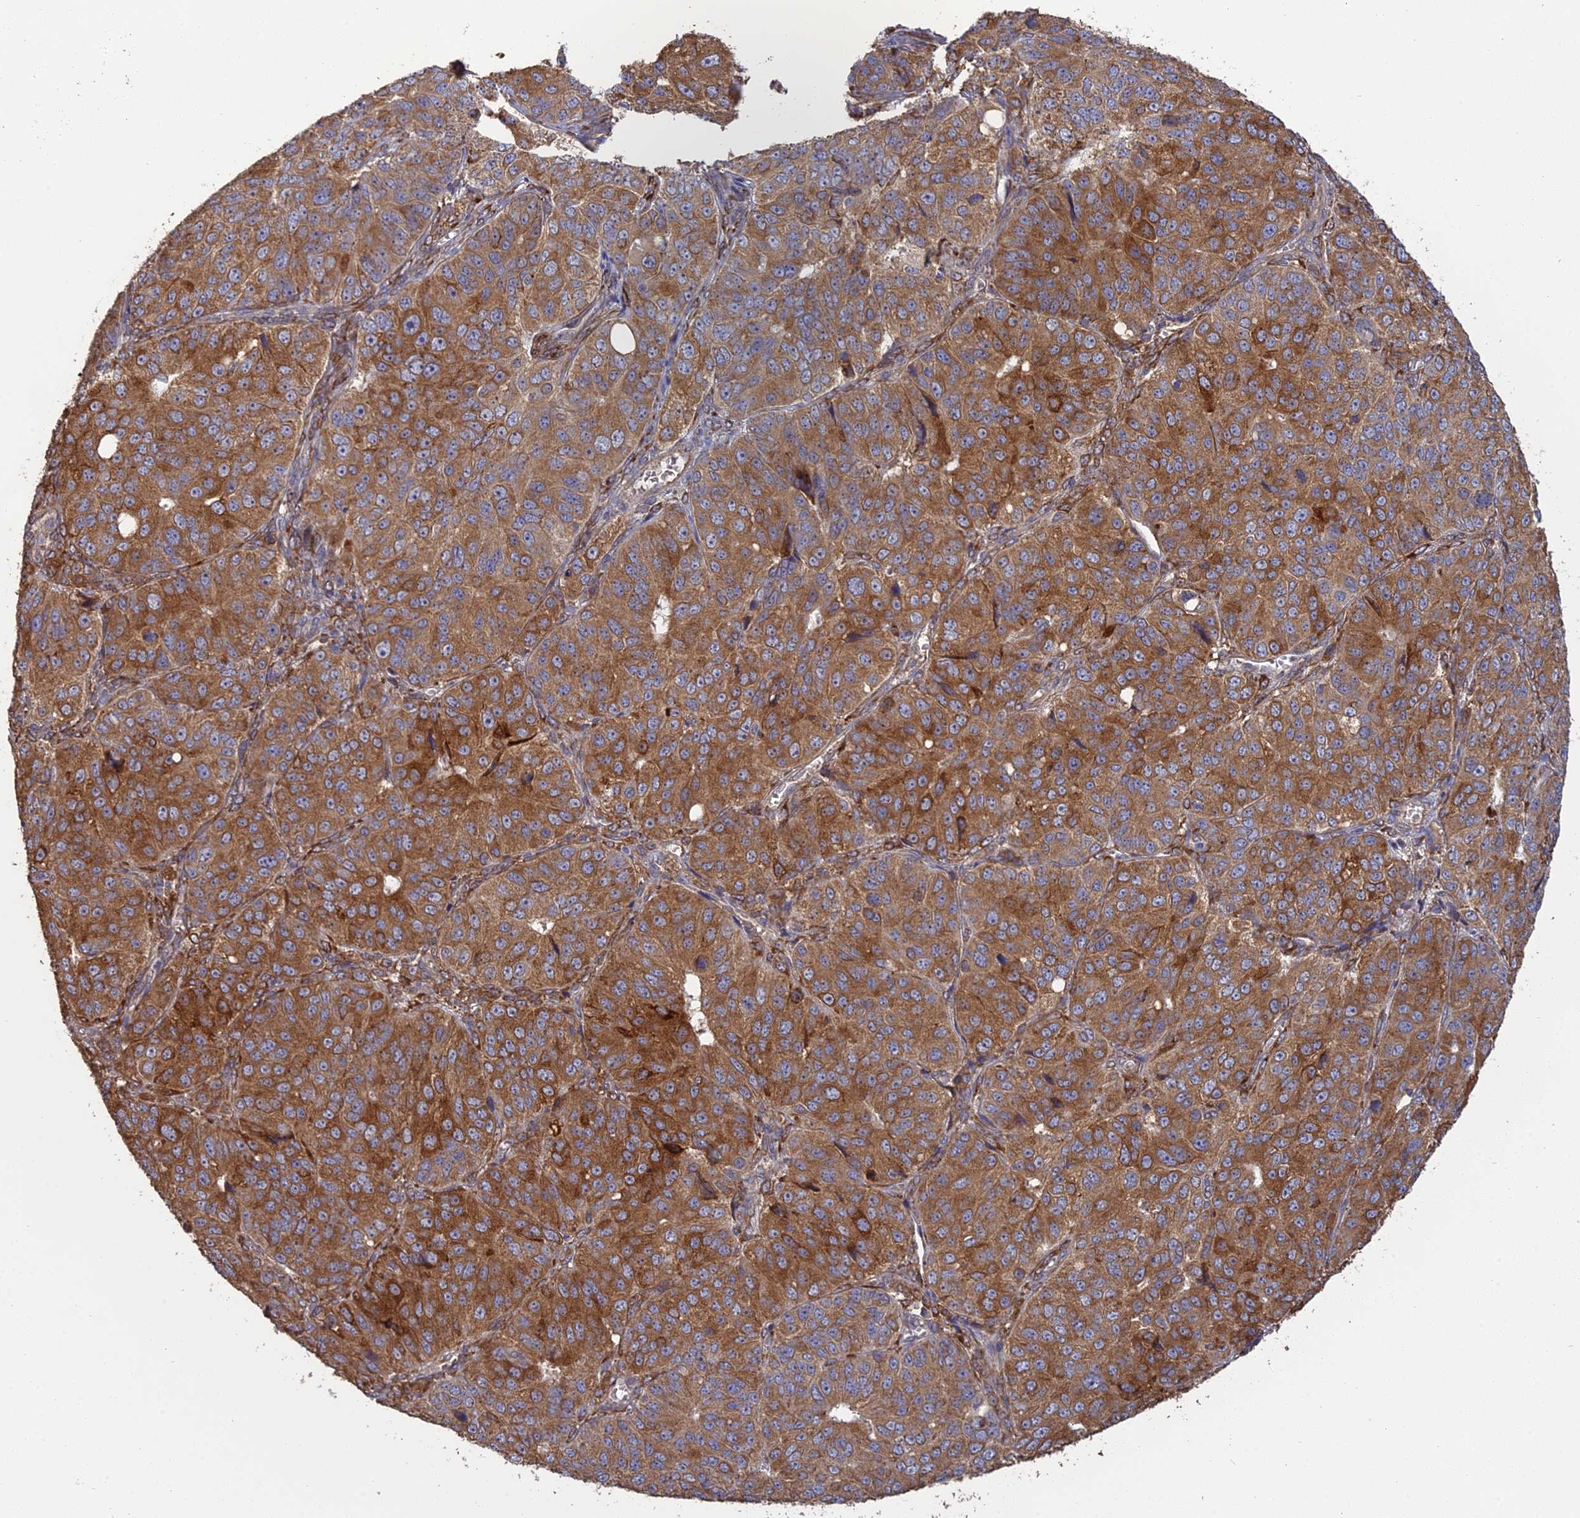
{"staining": {"intensity": "moderate", "quantity": ">75%", "location": "cytoplasmic/membranous"}, "tissue": "ovarian cancer", "cell_type": "Tumor cells", "image_type": "cancer", "snomed": [{"axis": "morphology", "description": "Carcinoma, endometroid"}, {"axis": "topography", "description": "Ovary"}], "caption": "Protein positivity by immunohistochemistry (IHC) displays moderate cytoplasmic/membranous expression in approximately >75% of tumor cells in ovarian cancer.", "gene": "PPIC", "patient": {"sex": "female", "age": 51}}